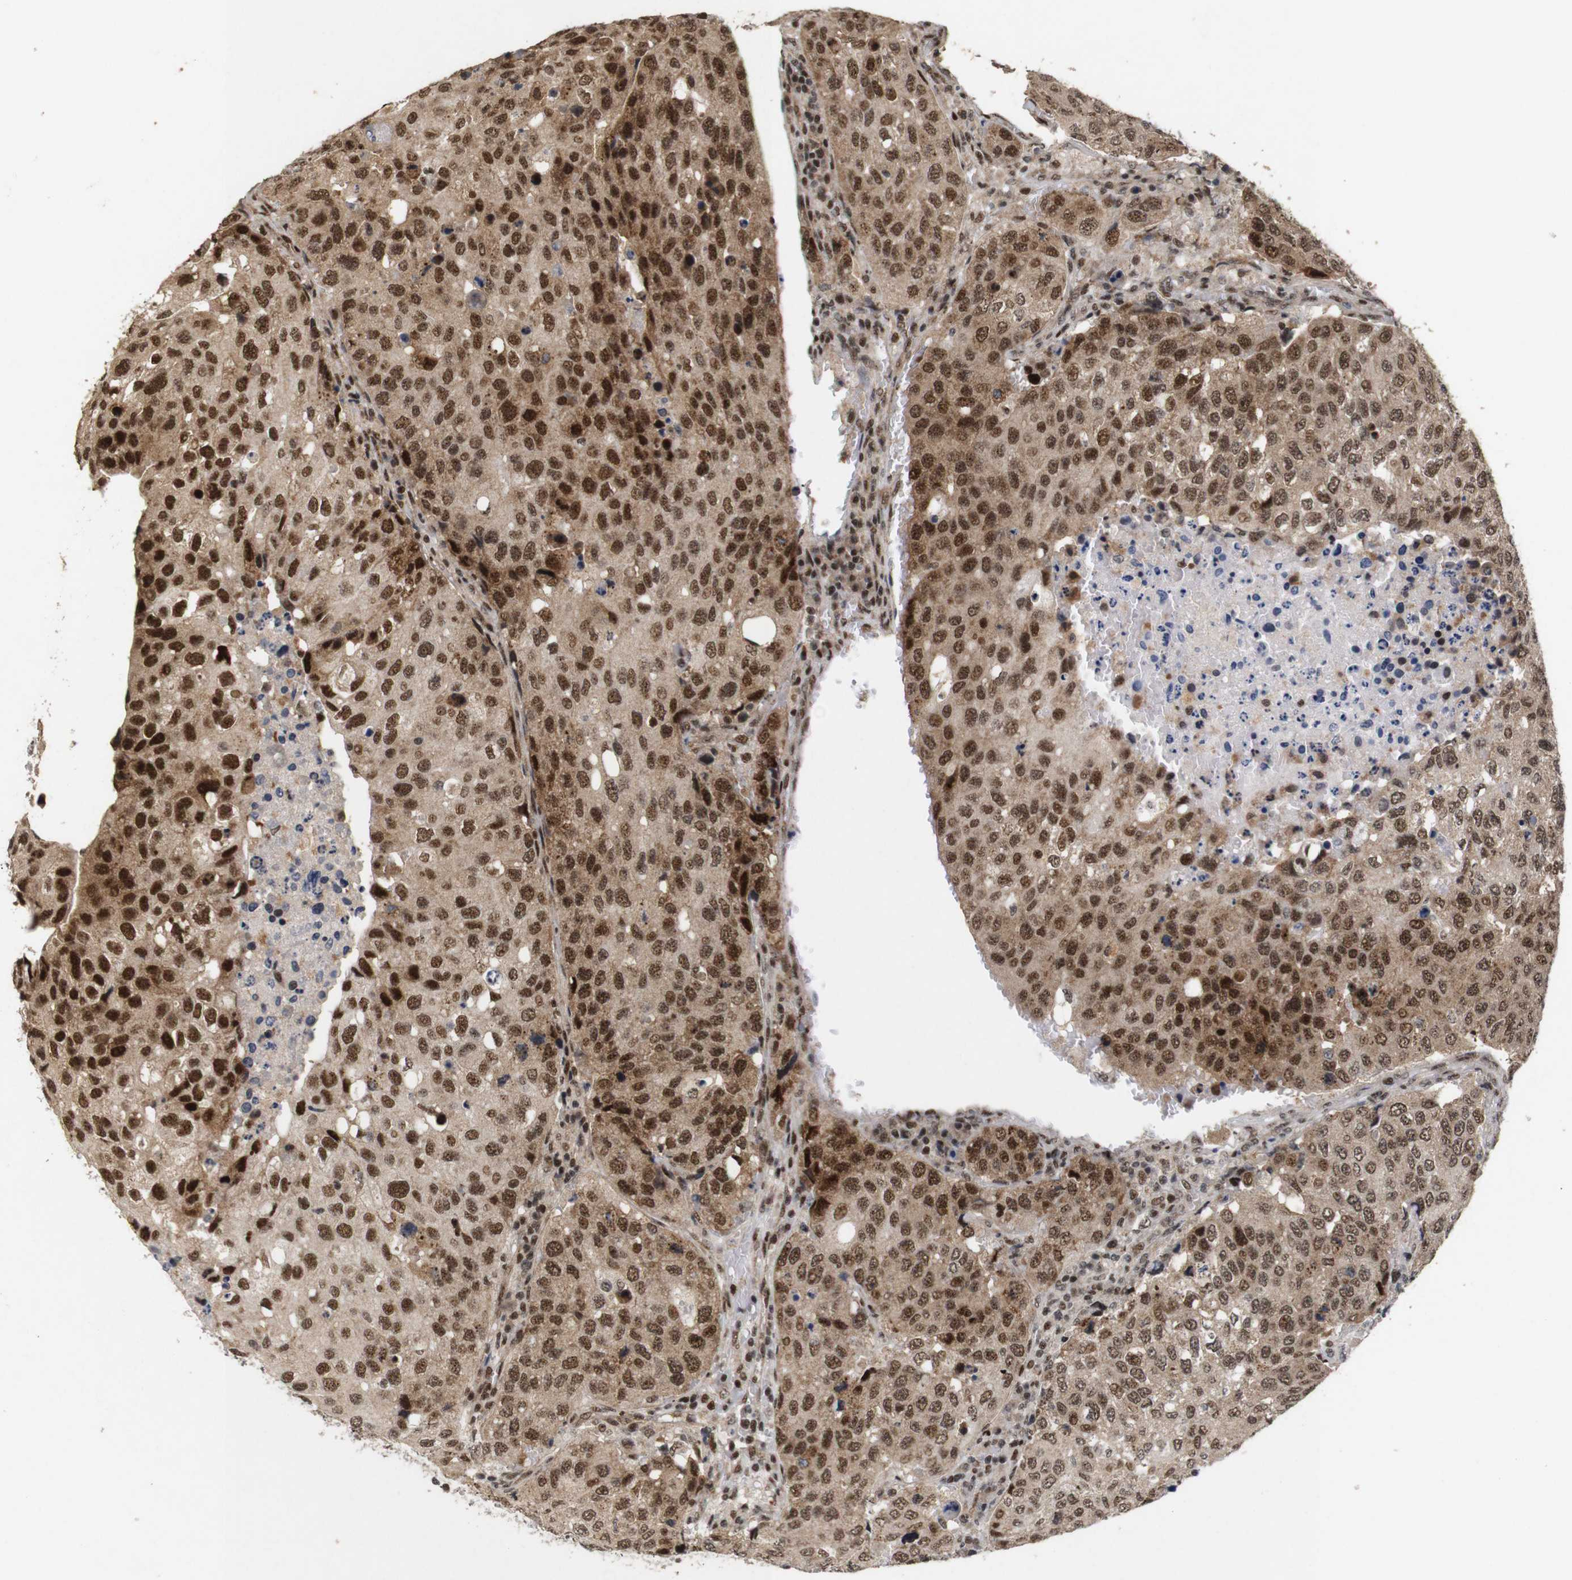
{"staining": {"intensity": "moderate", "quantity": ">75%", "location": "cytoplasmic/membranous,nuclear"}, "tissue": "urothelial cancer", "cell_type": "Tumor cells", "image_type": "cancer", "snomed": [{"axis": "morphology", "description": "Urothelial carcinoma, High grade"}, {"axis": "topography", "description": "Lymph node"}, {"axis": "topography", "description": "Urinary bladder"}], "caption": "Immunohistochemical staining of human urothelial carcinoma (high-grade) exhibits moderate cytoplasmic/membranous and nuclear protein expression in approximately >75% of tumor cells. (brown staining indicates protein expression, while blue staining denotes nuclei).", "gene": "PYM1", "patient": {"sex": "male", "age": 51}}